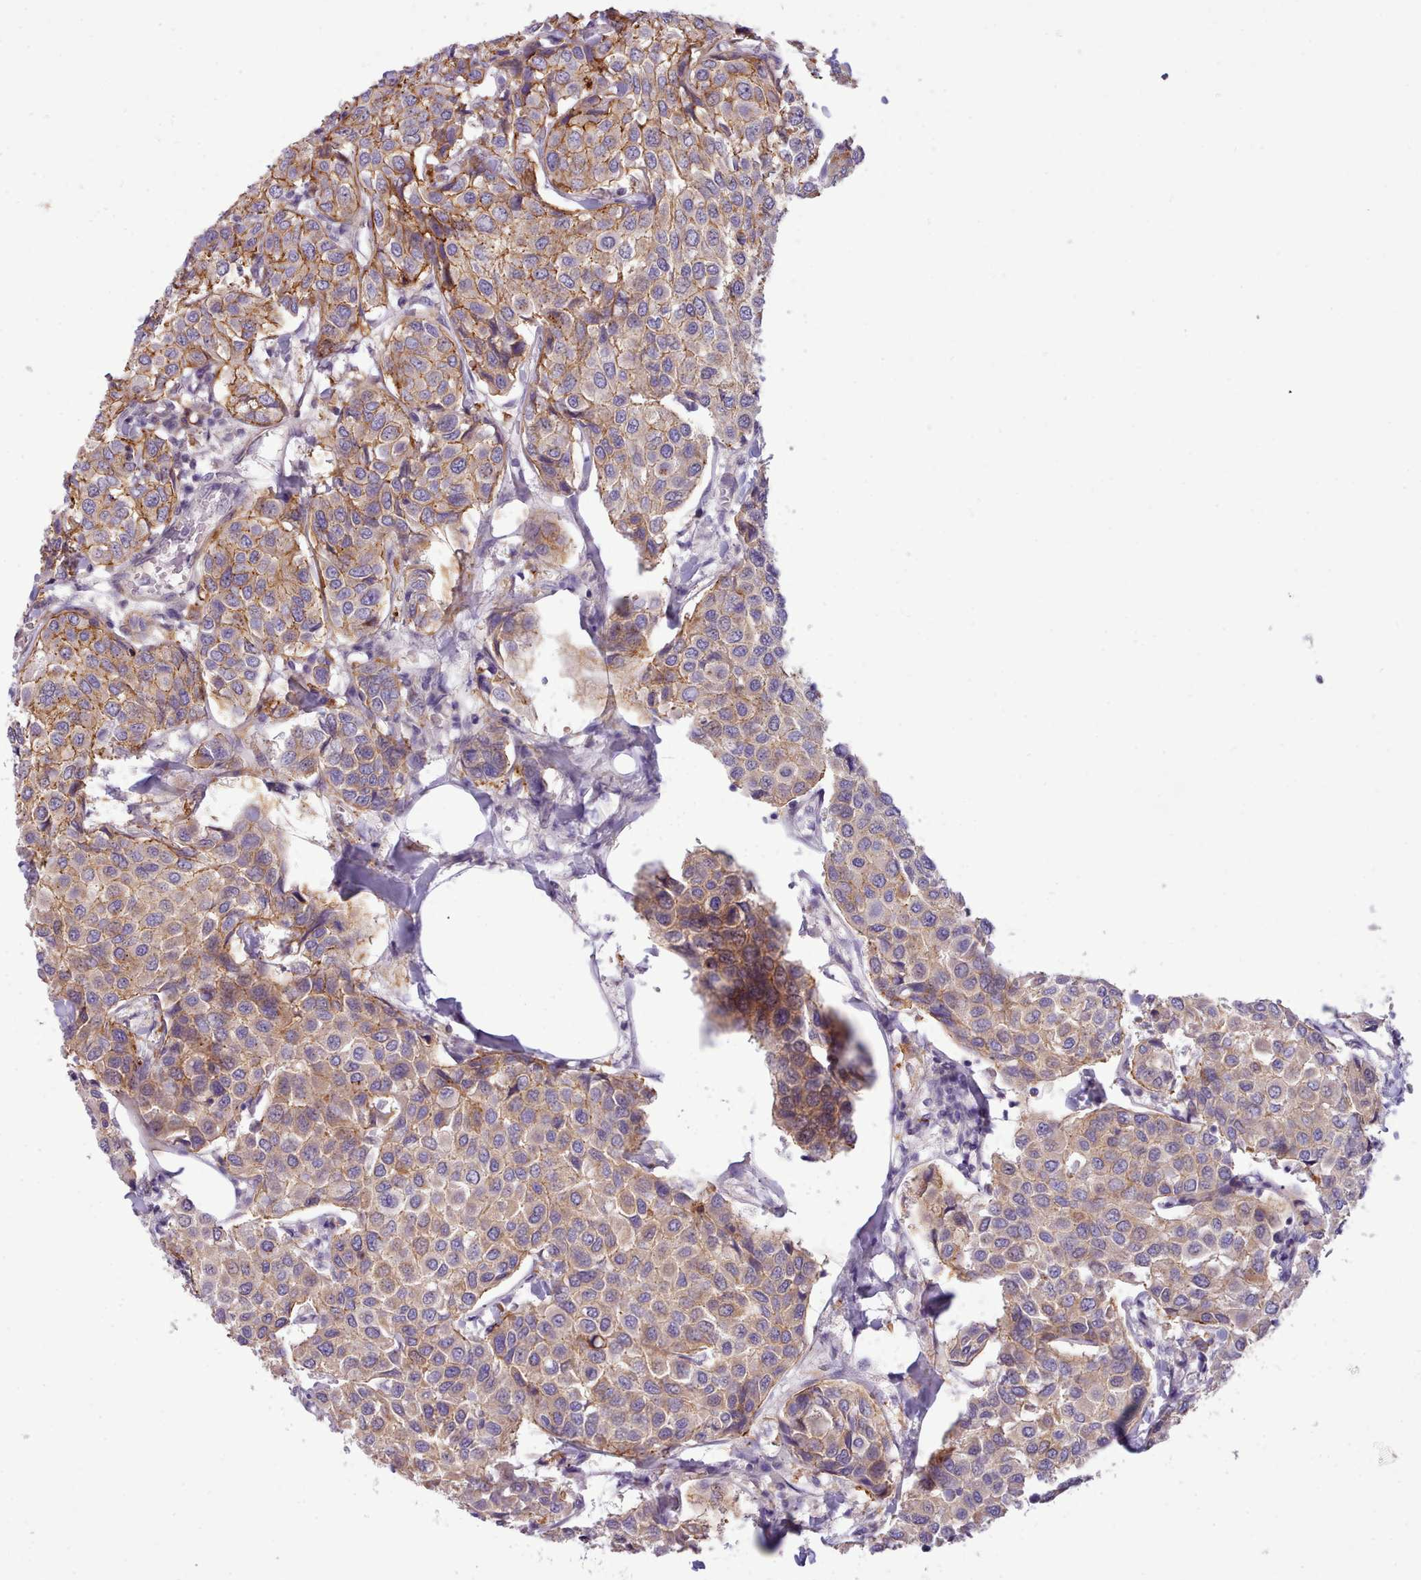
{"staining": {"intensity": "moderate", "quantity": ">75%", "location": "cytoplasmic/membranous"}, "tissue": "breast cancer", "cell_type": "Tumor cells", "image_type": "cancer", "snomed": [{"axis": "morphology", "description": "Duct carcinoma"}, {"axis": "topography", "description": "Breast"}], "caption": "Breast infiltrating ductal carcinoma stained with IHC displays moderate cytoplasmic/membranous expression in about >75% of tumor cells. (DAB (3,3'-diaminobenzidine) IHC with brightfield microscopy, high magnification).", "gene": "CYP2A13", "patient": {"sex": "female", "age": 55}}